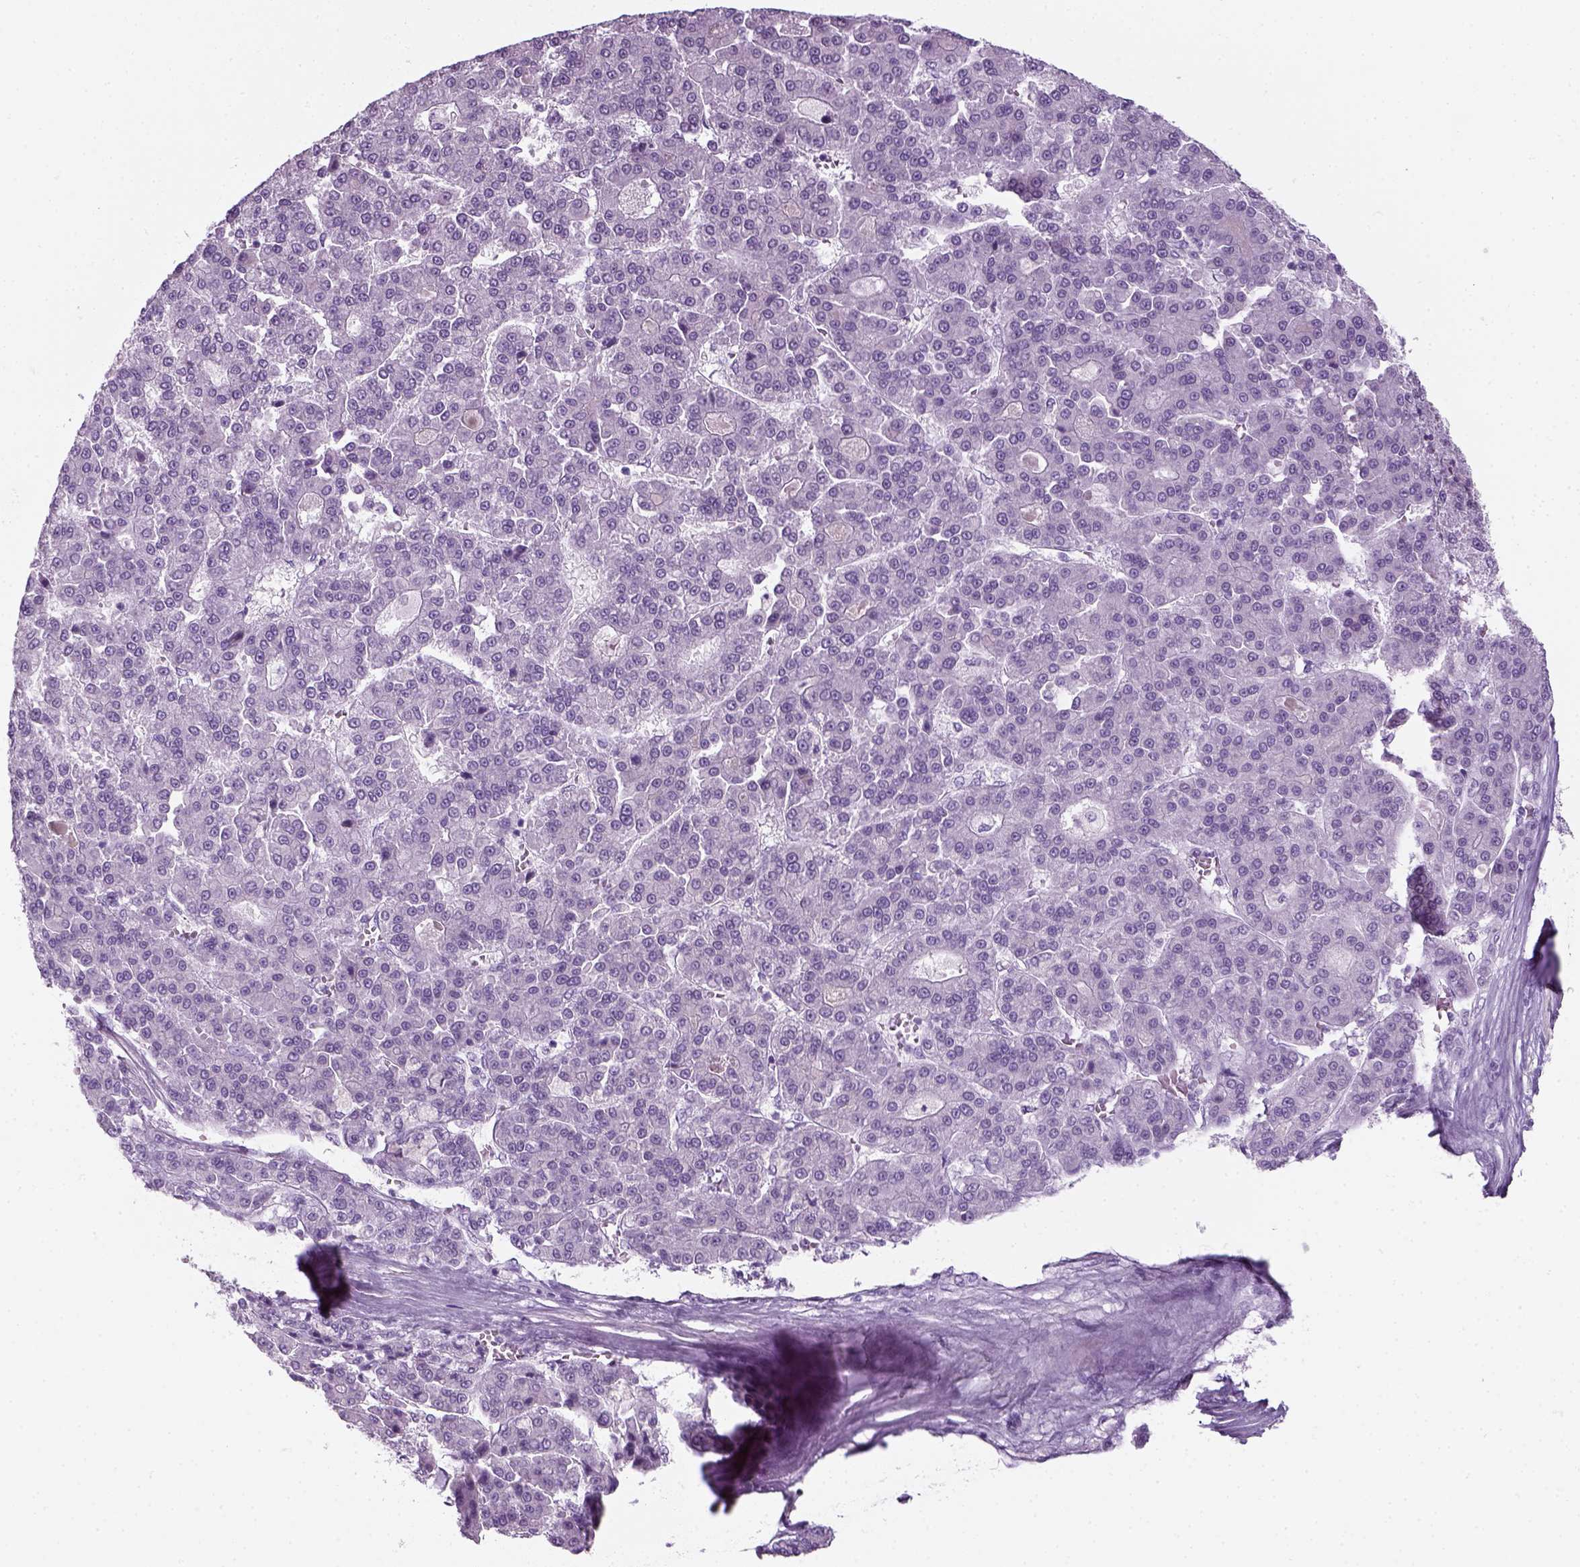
{"staining": {"intensity": "negative", "quantity": "none", "location": "none"}, "tissue": "liver cancer", "cell_type": "Tumor cells", "image_type": "cancer", "snomed": [{"axis": "morphology", "description": "Carcinoma, Hepatocellular, NOS"}, {"axis": "topography", "description": "Liver"}], "caption": "IHC image of human liver hepatocellular carcinoma stained for a protein (brown), which demonstrates no staining in tumor cells.", "gene": "ZNF865", "patient": {"sex": "male", "age": 70}}